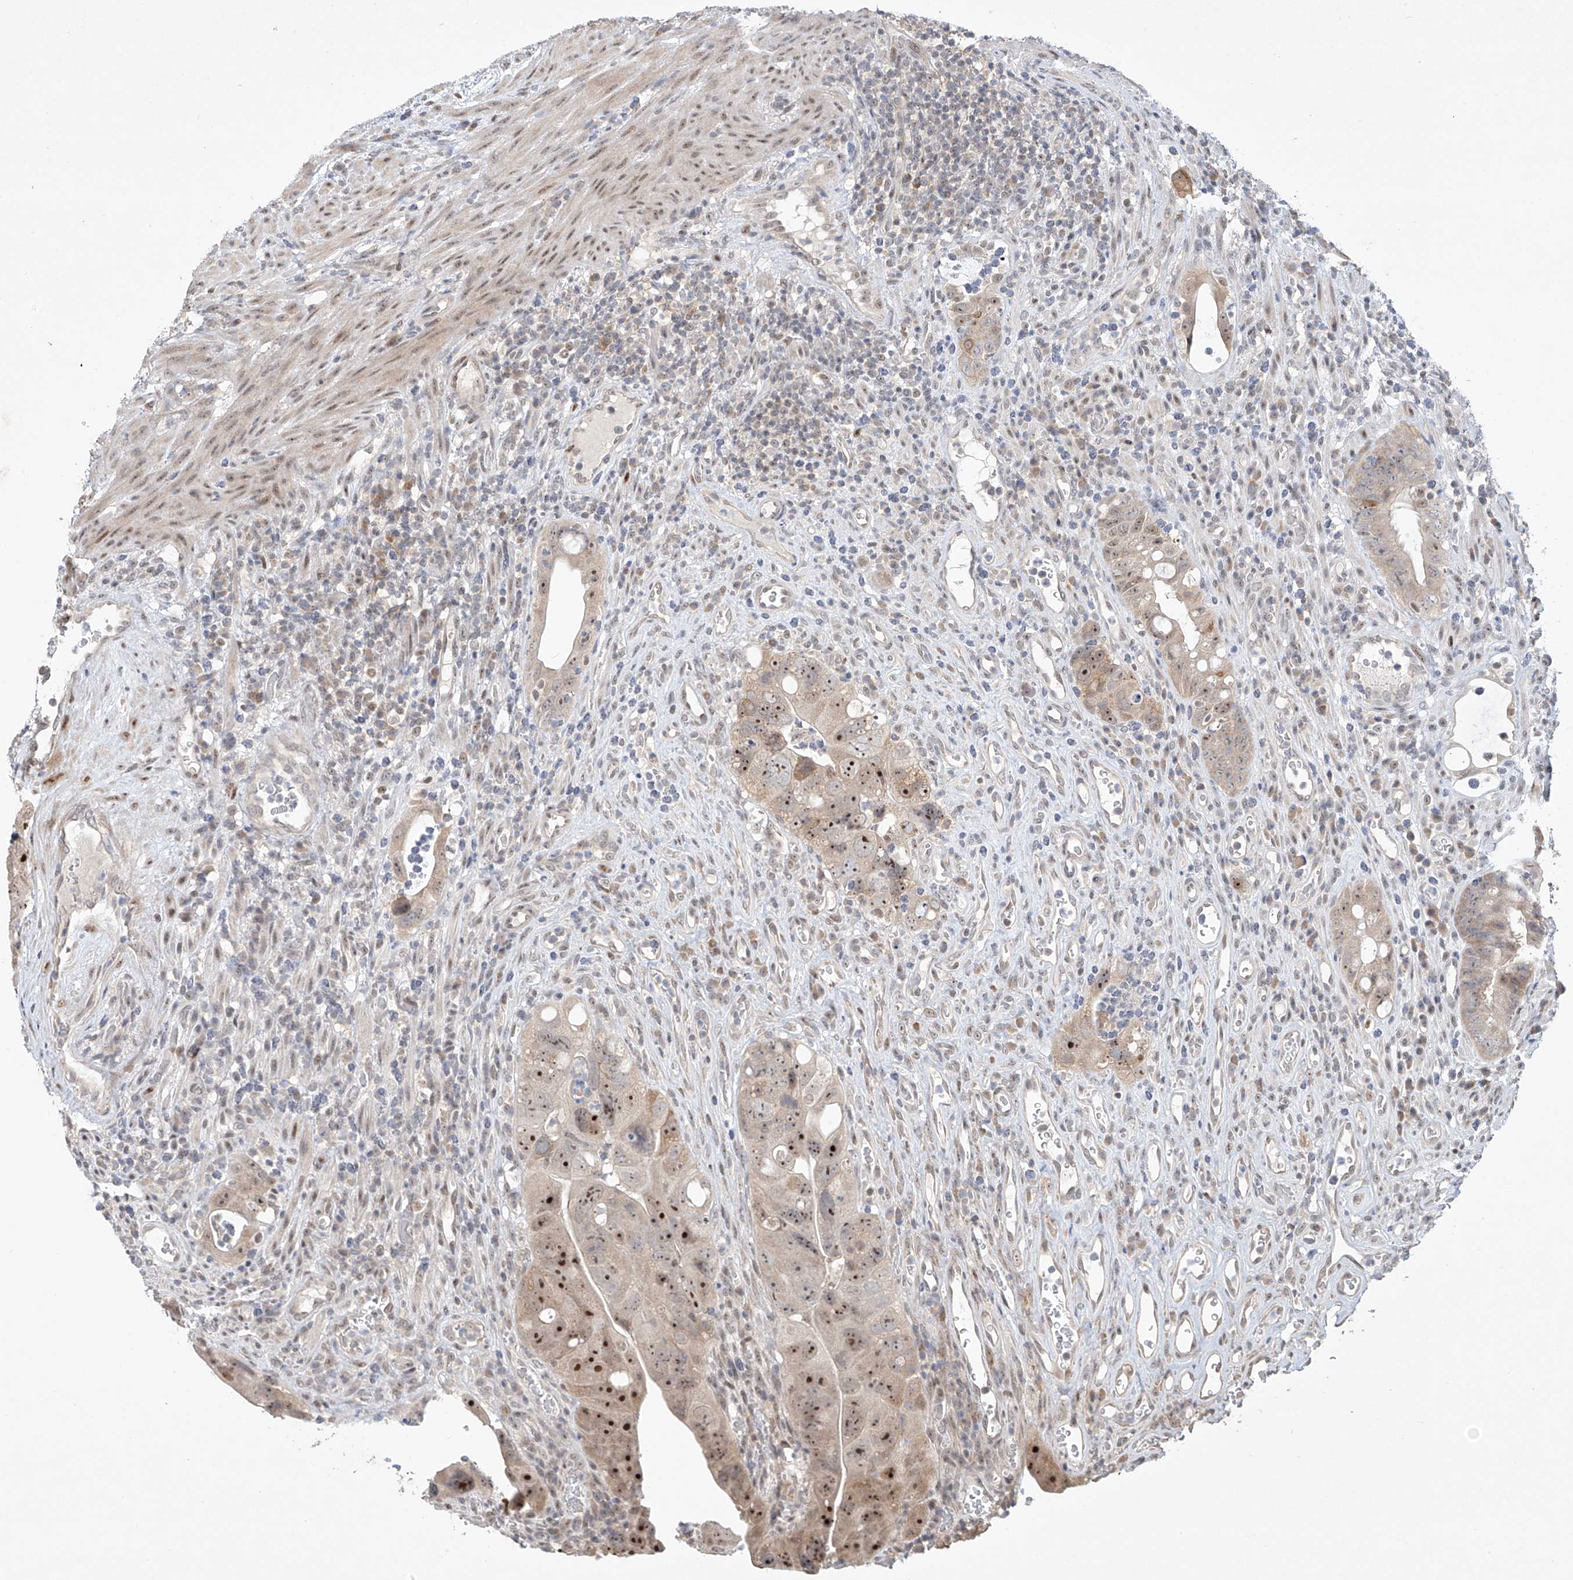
{"staining": {"intensity": "moderate", "quantity": ">75%", "location": "nuclear"}, "tissue": "colorectal cancer", "cell_type": "Tumor cells", "image_type": "cancer", "snomed": [{"axis": "morphology", "description": "Adenocarcinoma, NOS"}, {"axis": "topography", "description": "Rectum"}], "caption": "High-power microscopy captured an immunohistochemistry (IHC) histopathology image of colorectal cancer, revealing moderate nuclear positivity in approximately >75% of tumor cells.", "gene": "TASP1", "patient": {"sex": "male", "age": 59}}